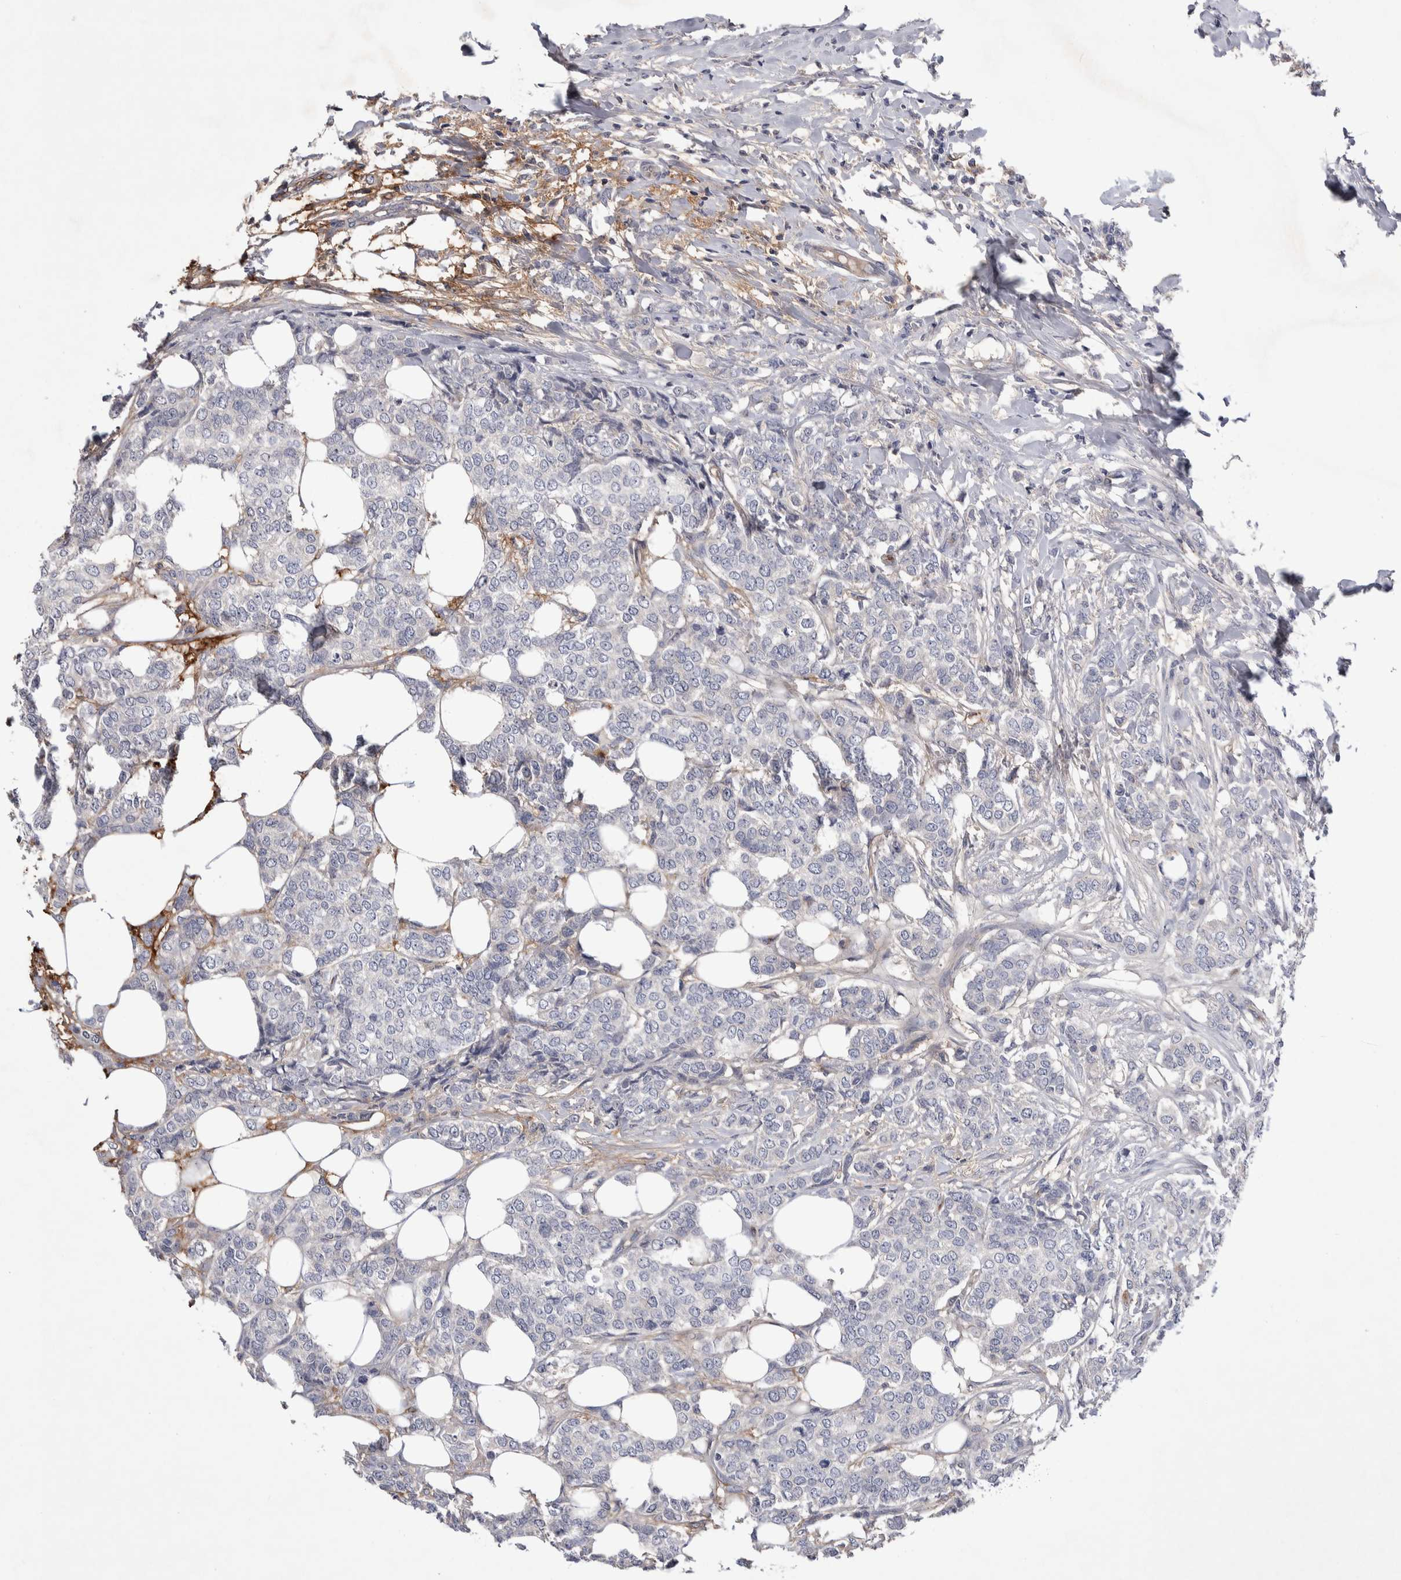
{"staining": {"intensity": "negative", "quantity": "none", "location": "none"}, "tissue": "breast cancer", "cell_type": "Tumor cells", "image_type": "cancer", "snomed": [{"axis": "morphology", "description": "Lobular carcinoma"}, {"axis": "topography", "description": "Skin"}, {"axis": "topography", "description": "Breast"}], "caption": "A high-resolution histopathology image shows IHC staining of lobular carcinoma (breast), which reveals no significant expression in tumor cells. Brightfield microscopy of immunohistochemistry (IHC) stained with DAB (3,3'-diaminobenzidine) (brown) and hematoxylin (blue), captured at high magnification.", "gene": "CEP131", "patient": {"sex": "female", "age": 46}}